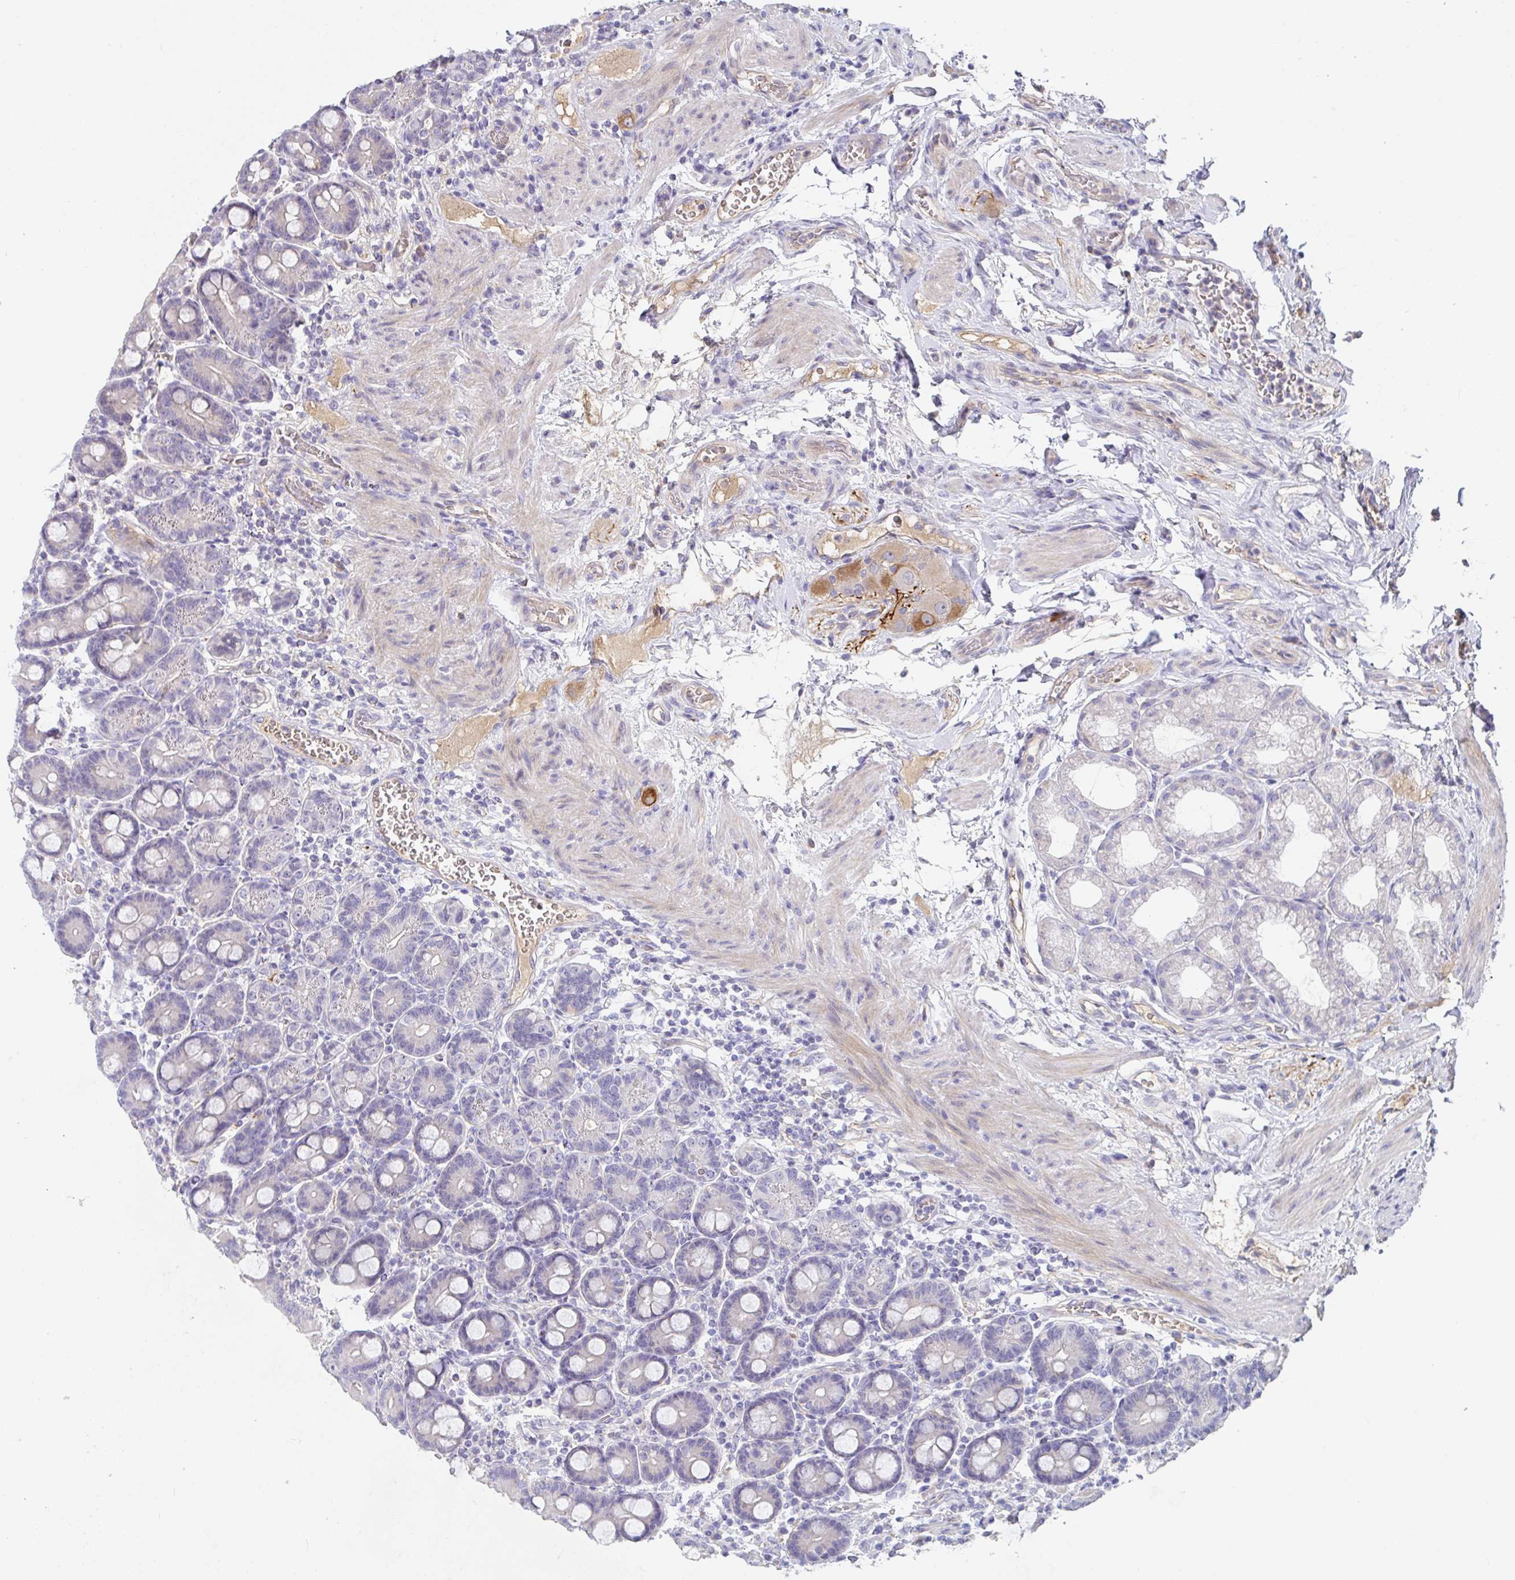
{"staining": {"intensity": "negative", "quantity": "none", "location": "none"}, "tissue": "duodenum", "cell_type": "Glandular cells", "image_type": "normal", "snomed": [{"axis": "morphology", "description": "Normal tissue, NOS"}, {"axis": "topography", "description": "Duodenum"}], "caption": "IHC micrograph of normal human duodenum stained for a protein (brown), which exhibits no staining in glandular cells.", "gene": "ANO5", "patient": {"sex": "male", "age": 59}}